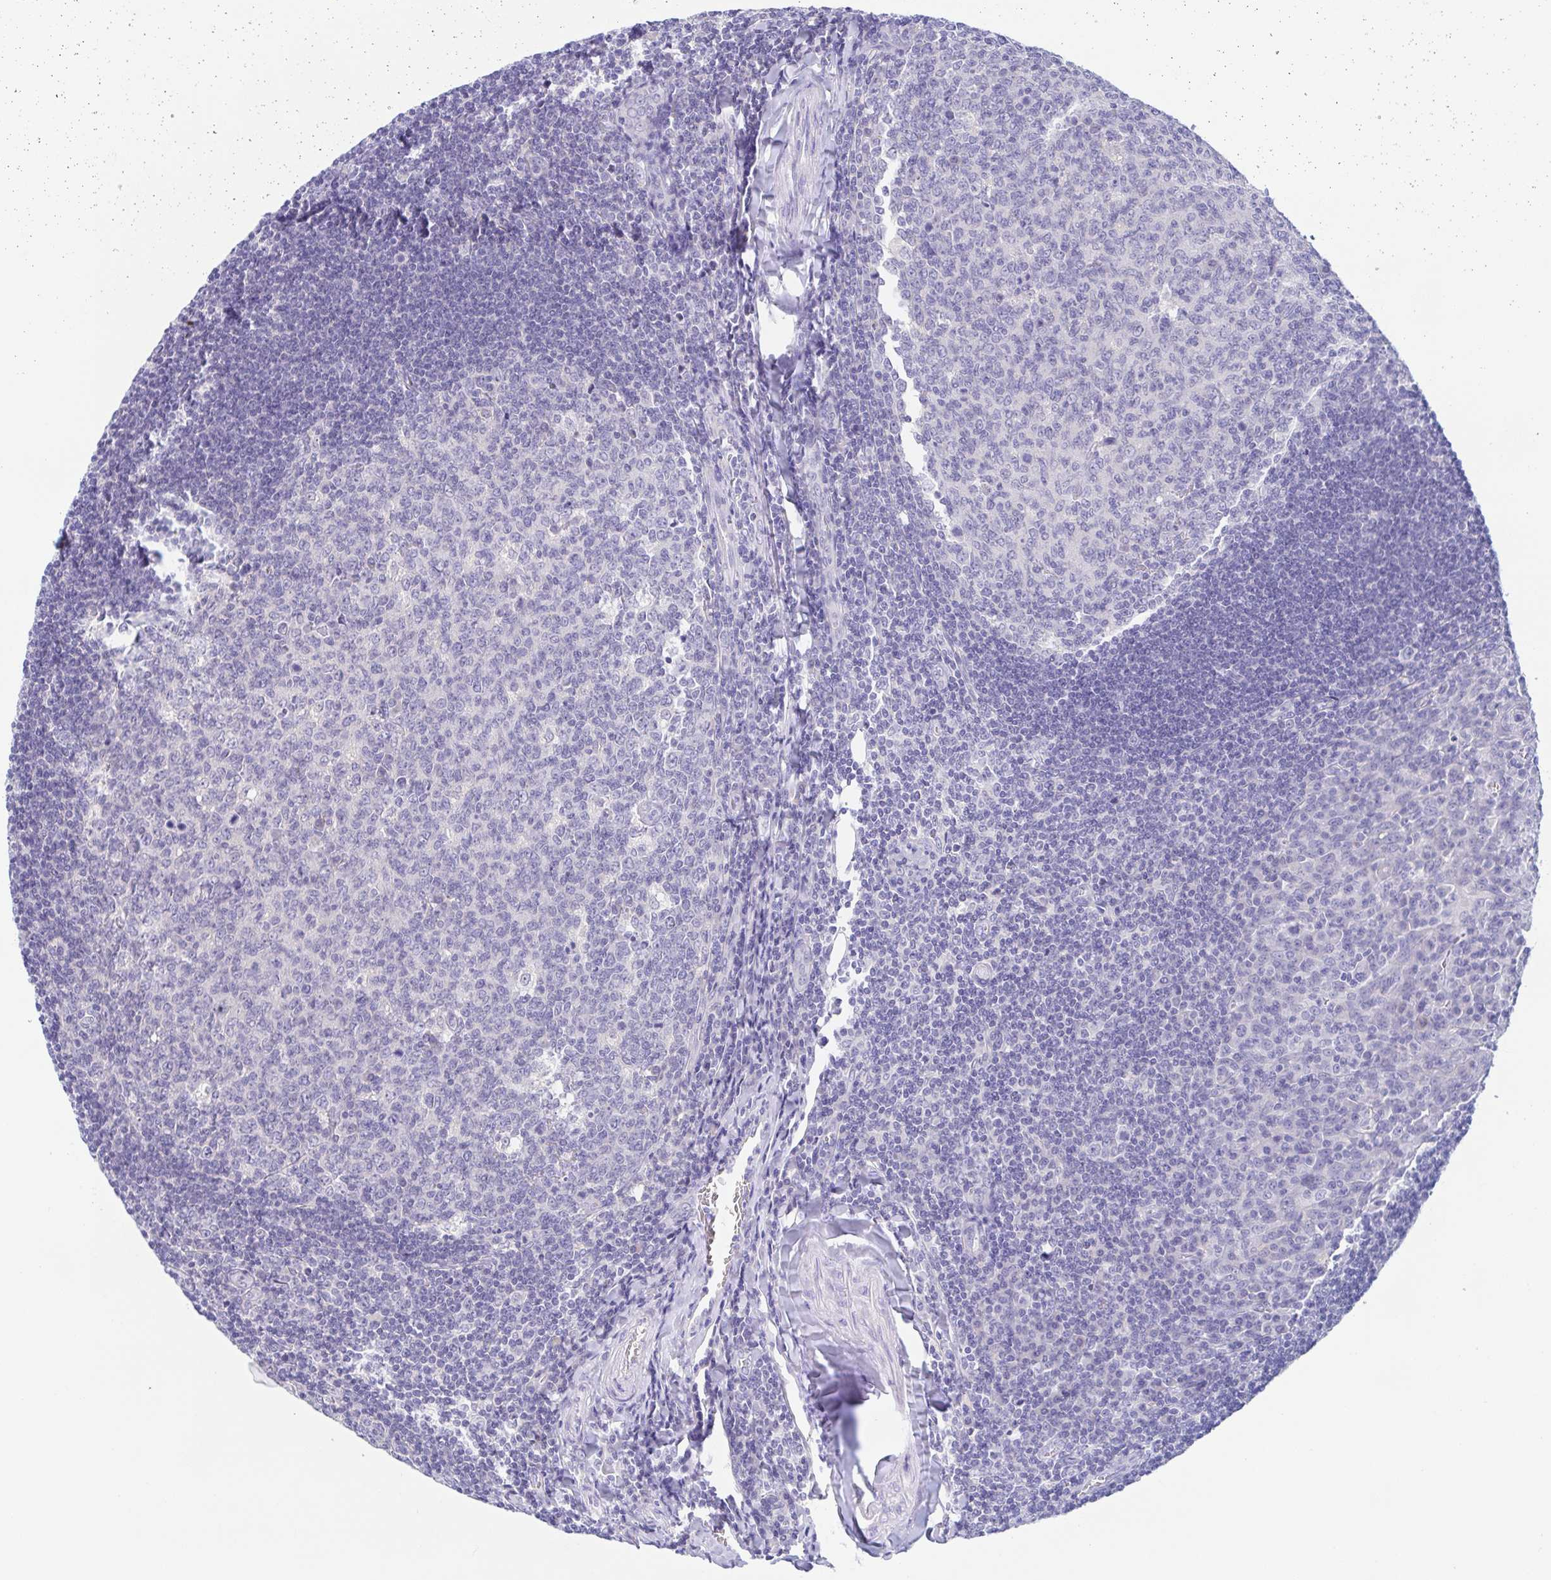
{"staining": {"intensity": "negative", "quantity": "none", "location": "none"}, "tissue": "tonsil", "cell_type": "Germinal center cells", "image_type": "normal", "snomed": [{"axis": "morphology", "description": "Normal tissue, NOS"}, {"axis": "topography", "description": "Tonsil"}], "caption": "Human tonsil stained for a protein using immunohistochemistry displays no expression in germinal center cells.", "gene": "TREH", "patient": {"sex": "male", "age": 27}}